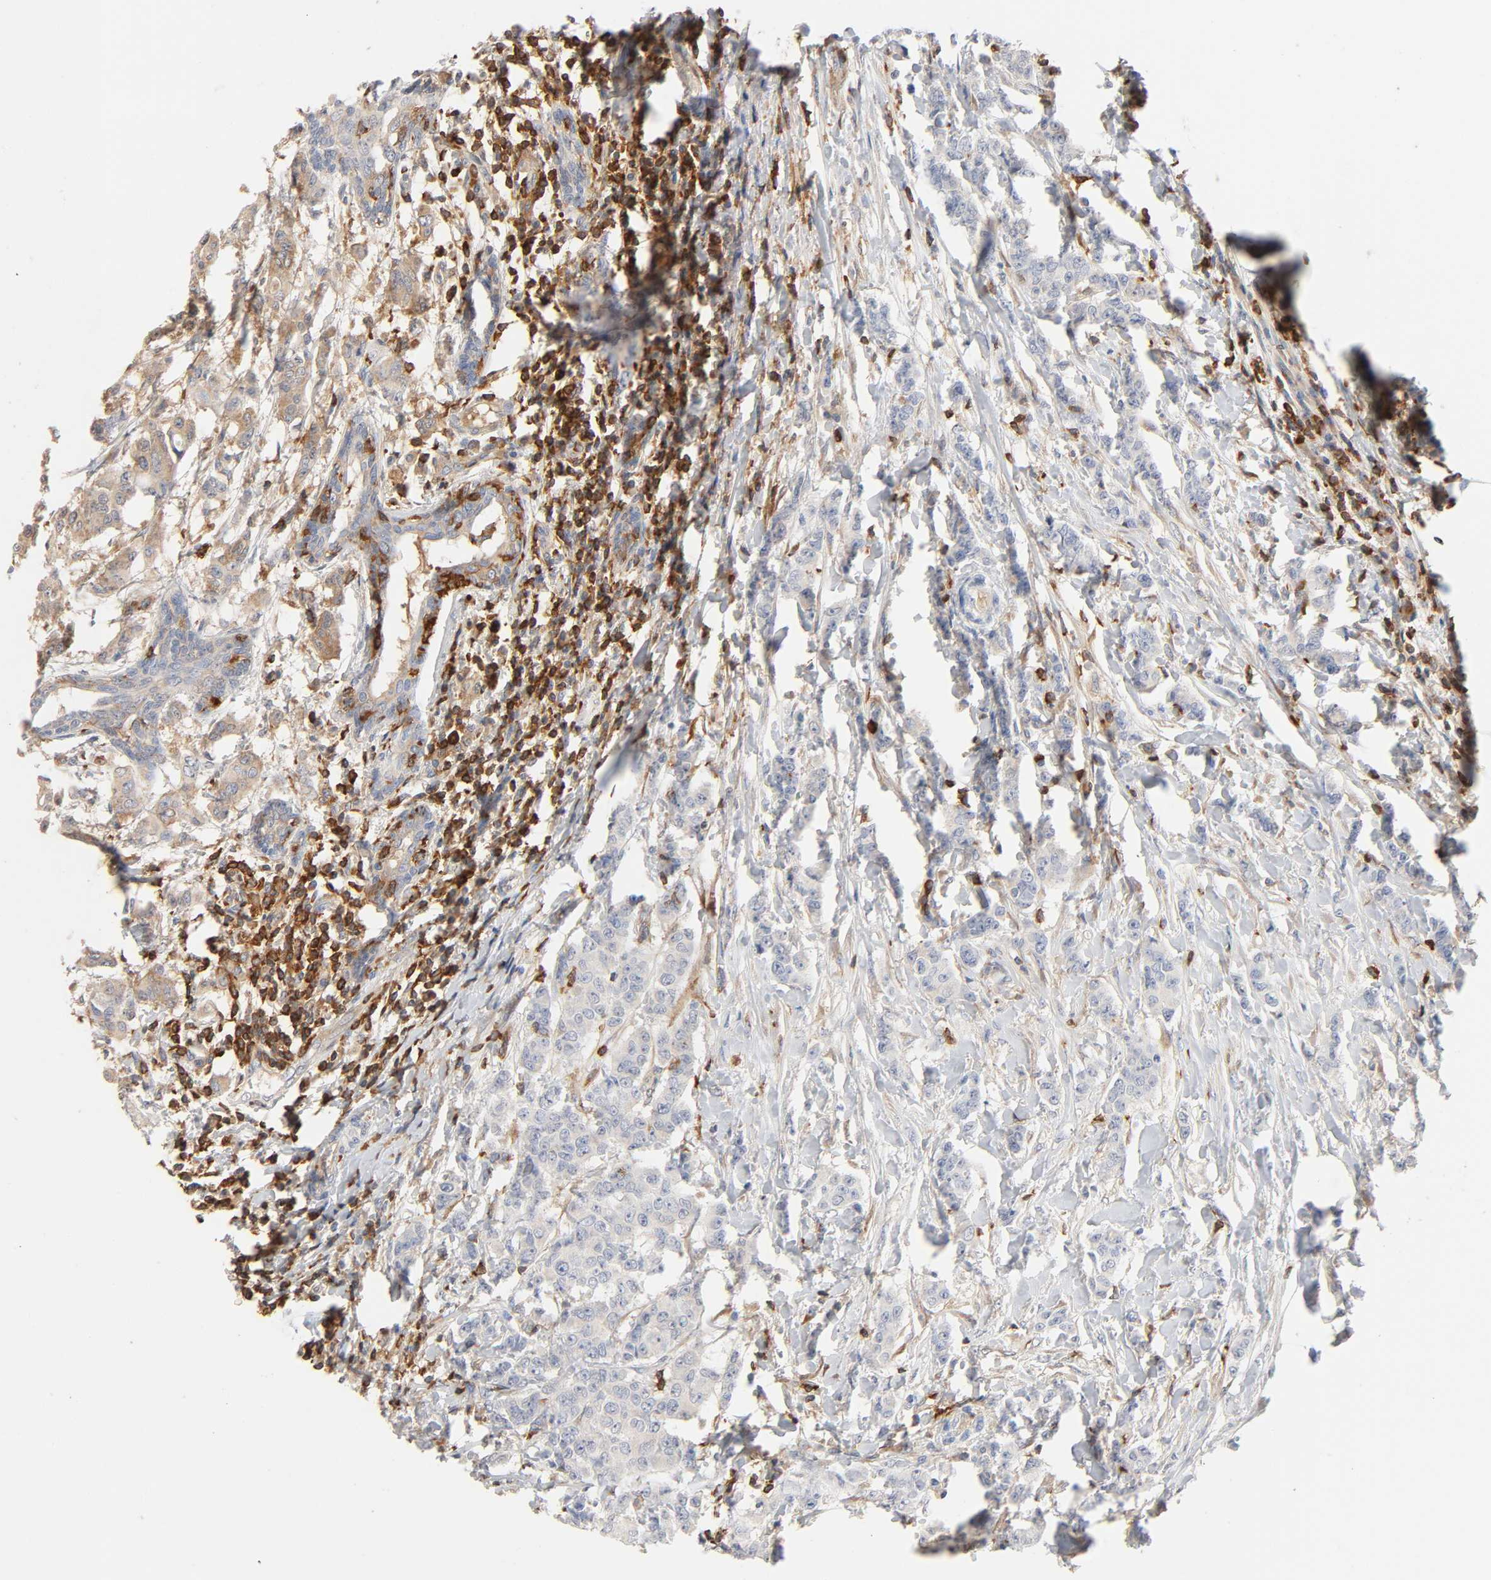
{"staining": {"intensity": "weak", "quantity": ">75%", "location": "cytoplasmic/membranous"}, "tissue": "breast cancer", "cell_type": "Tumor cells", "image_type": "cancer", "snomed": [{"axis": "morphology", "description": "Duct carcinoma"}, {"axis": "topography", "description": "Breast"}], "caption": "IHC photomicrograph of neoplastic tissue: breast intraductal carcinoma stained using immunohistochemistry (IHC) reveals low levels of weak protein expression localized specifically in the cytoplasmic/membranous of tumor cells, appearing as a cytoplasmic/membranous brown color.", "gene": "BIN1", "patient": {"sex": "female", "age": 40}}